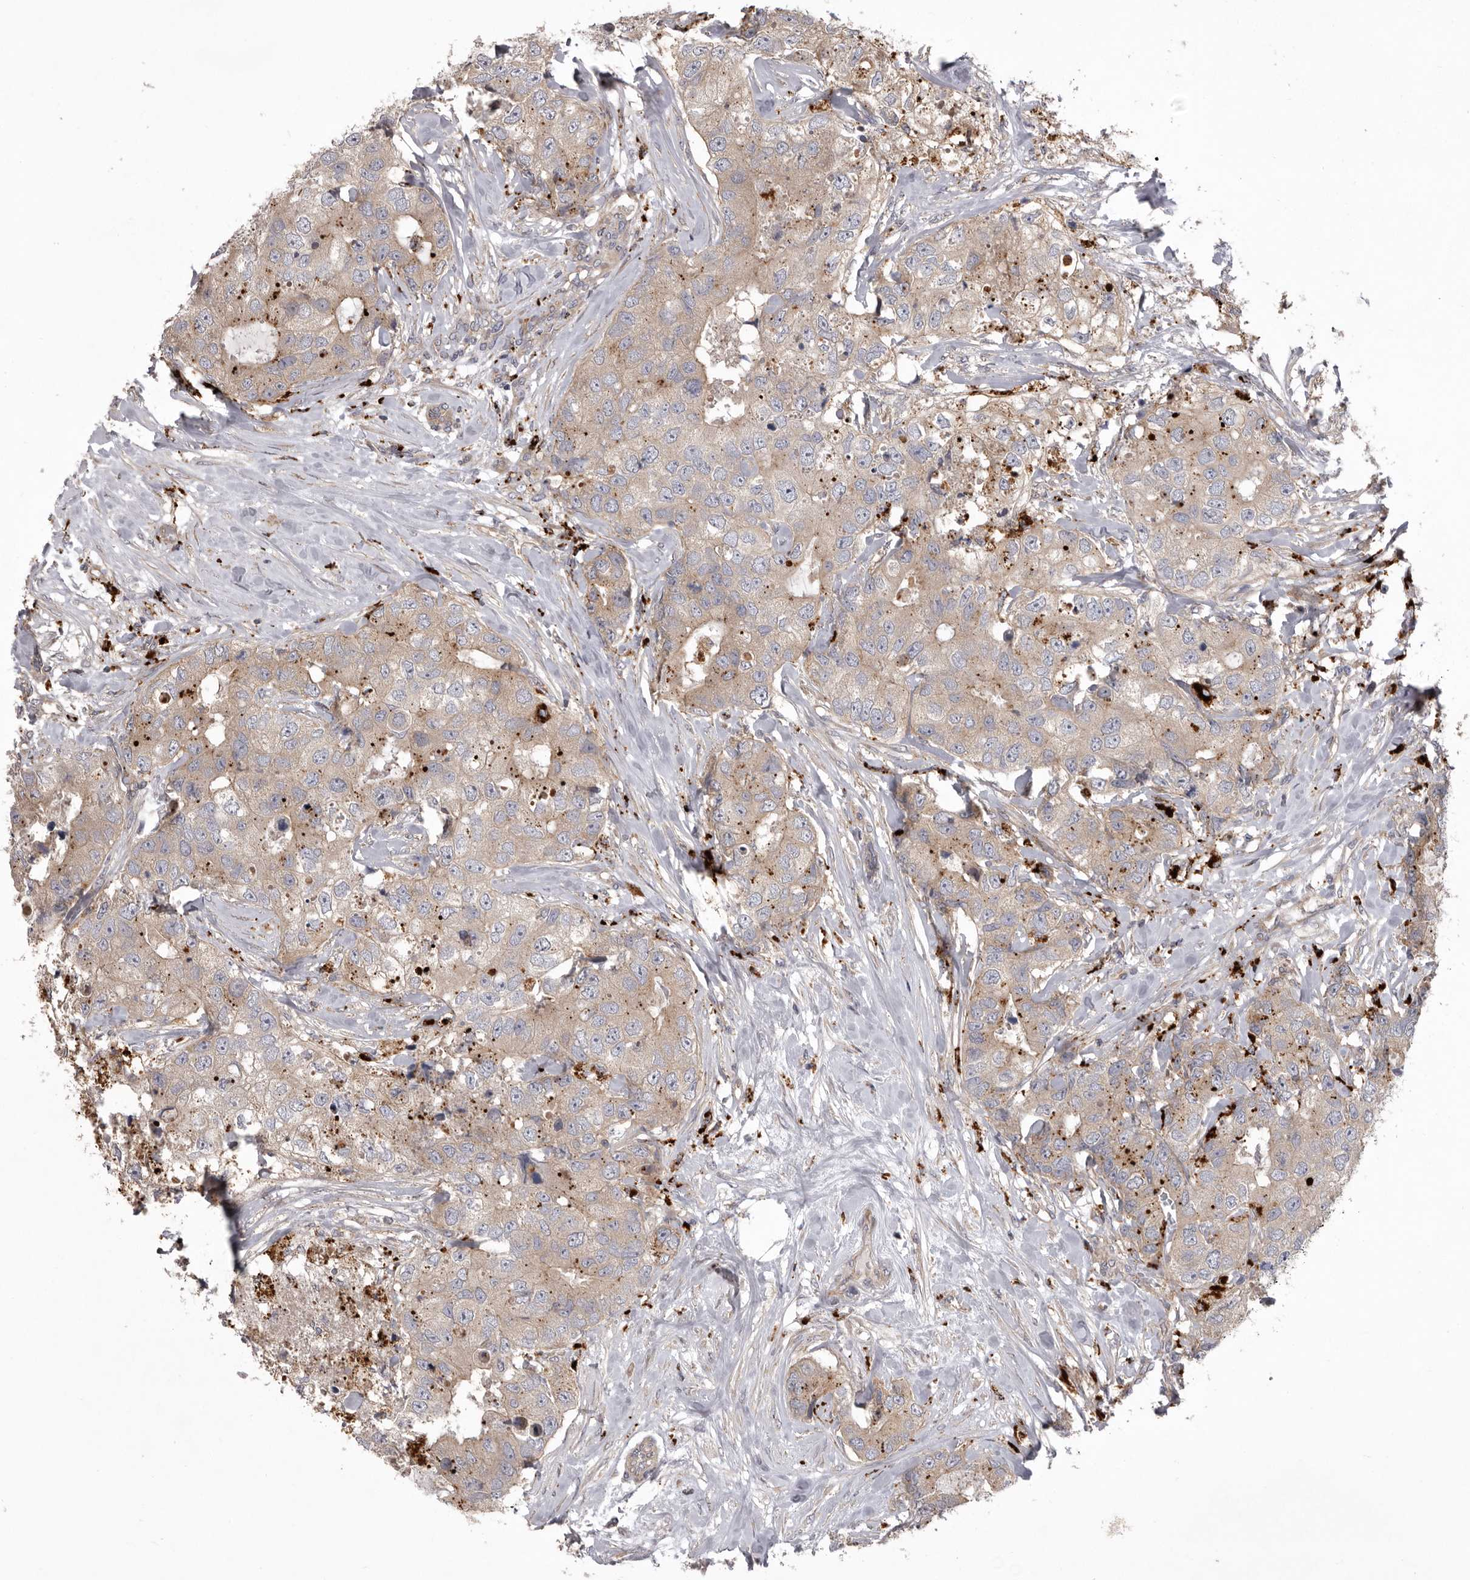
{"staining": {"intensity": "weak", "quantity": ">75%", "location": "cytoplasmic/membranous"}, "tissue": "breast cancer", "cell_type": "Tumor cells", "image_type": "cancer", "snomed": [{"axis": "morphology", "description": "Duct carcinoma"}, {"axis": "topography", "description": "Breast"}], "caption": "Invasive ductal carcinoma (breast) stained for a protein displays weak cytoplasmic/membranous positivity in tumor cells. Using DAB (brown) and hematoxylin (blue) stains, captured at high magnification using brightfield microscopy.", "gene": "WDR47", "patient": {"sex": "female", "age": 62}}